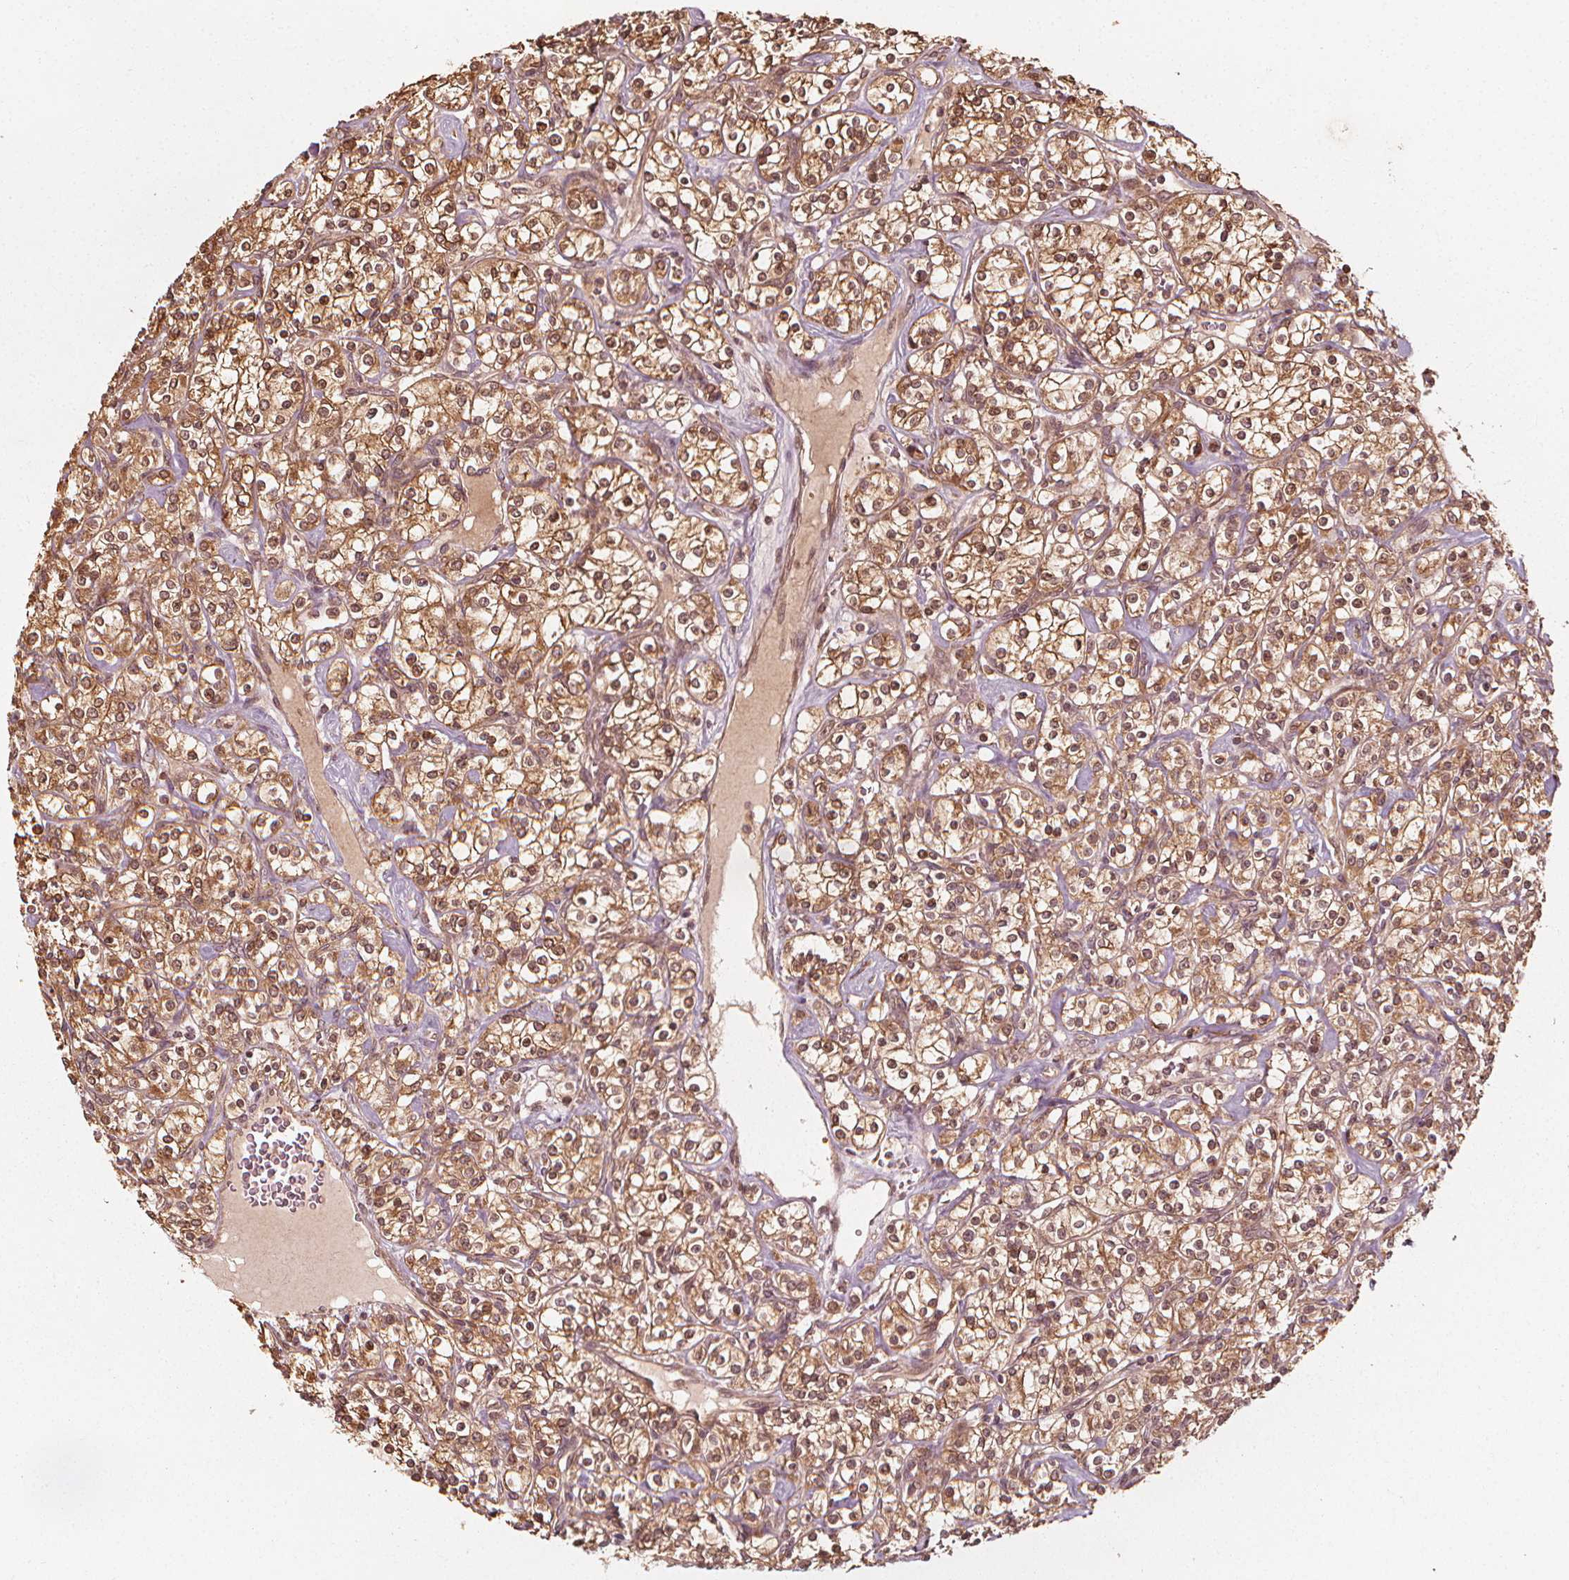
{"staining": {"intensity": "moderate", "quantity": ">75%", "location": "cytoplasmic/membranous,nuclear"}, "tissue": "renal cancer", "cell_type": "Tumor cells", "image_type": "cancer", "snomed": [{"axis": "morphology", "description": "Adenocarcinoma, NOS"}, {"axis": "topography", "description": "Kidney"}], "caption": "Immunohistochemical staining of human renal cancer (adenocarcinoma) displays moderate cytoplasmic/membranous and nuclear protein expression in about >75% of tumor cells. (brown staining indicates protein expression, while blue staining denotes nuclei).", "gene": "NPC1", "patient": {"sex": "male", "age": 77}}